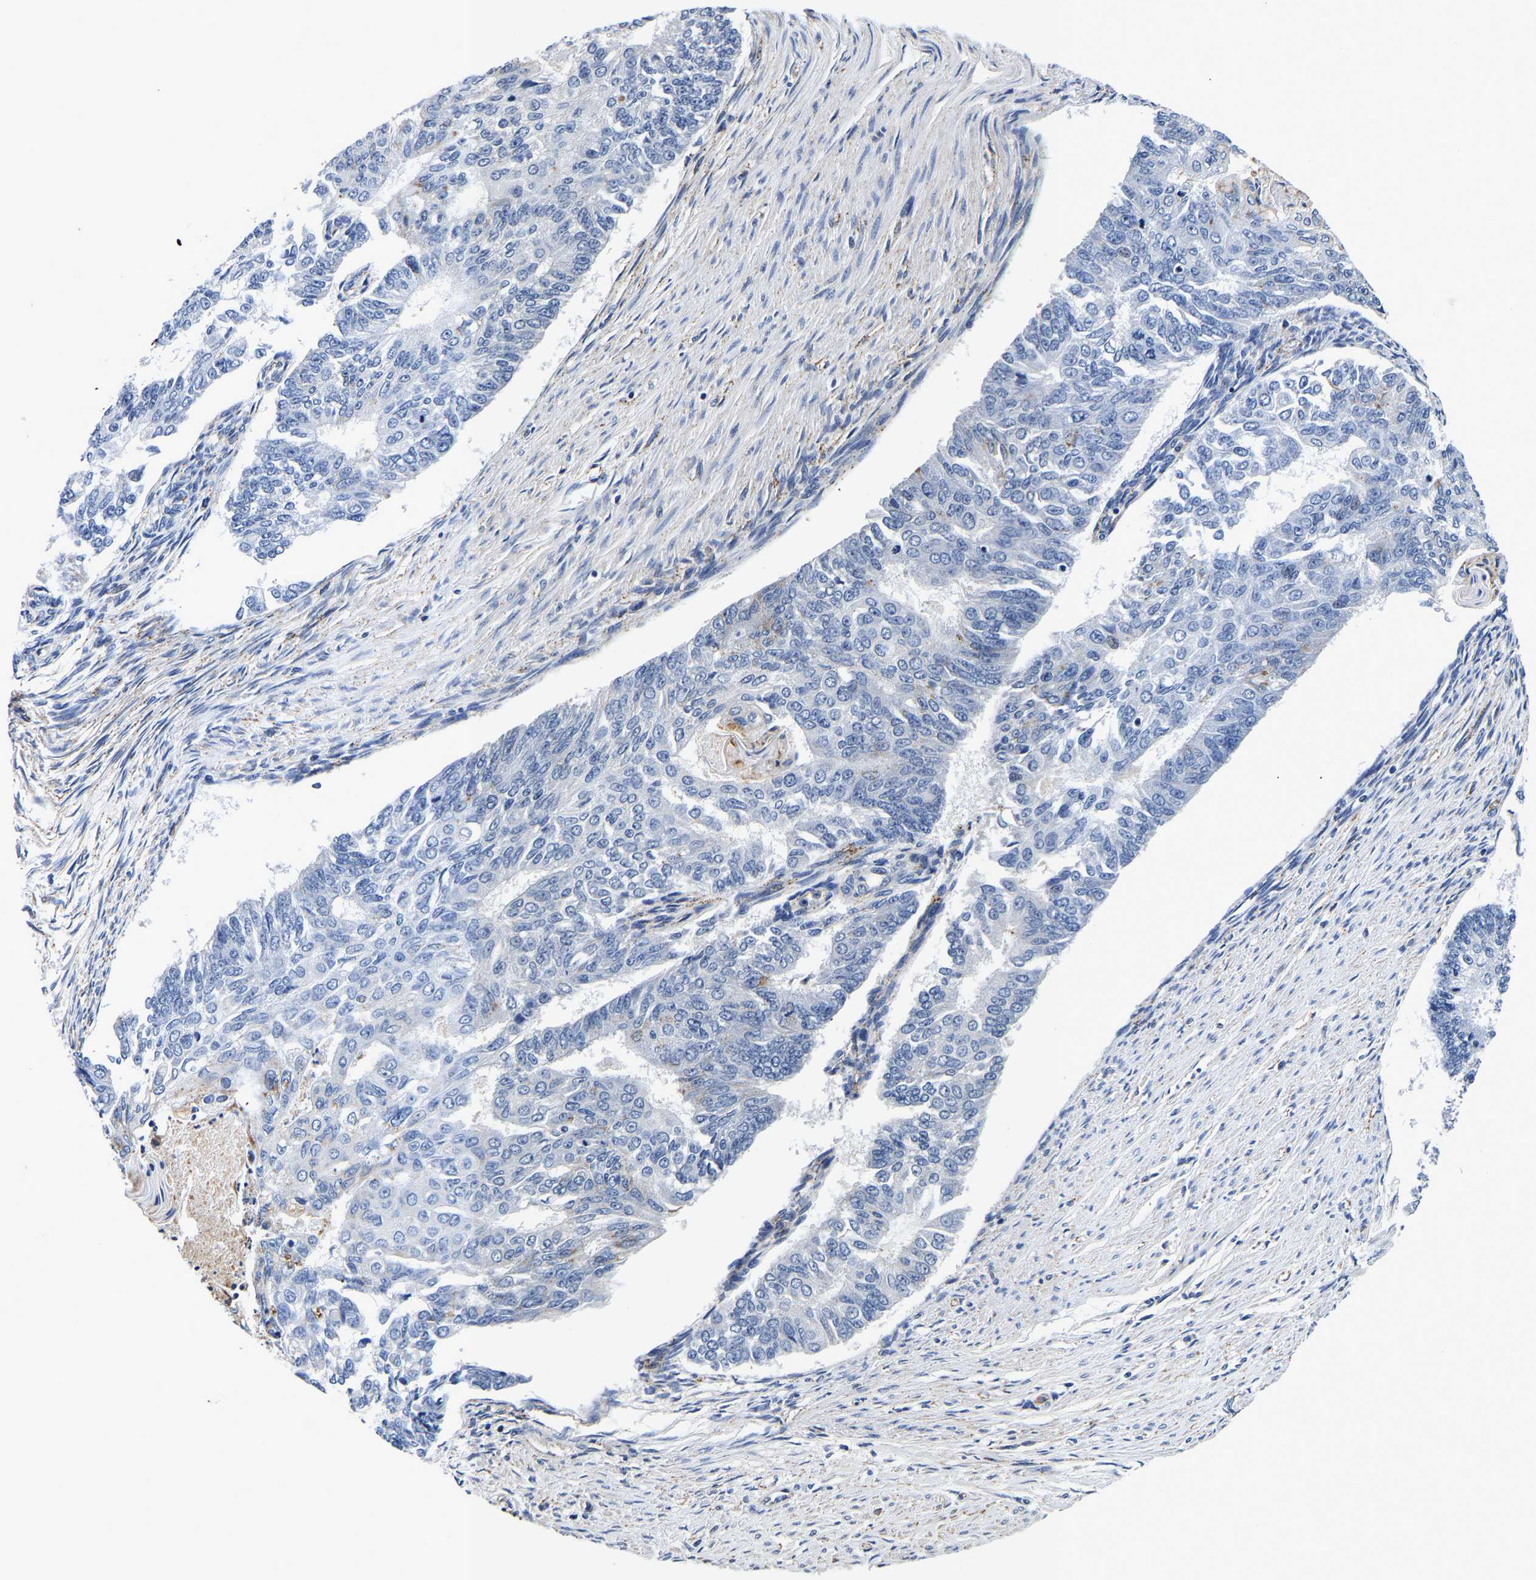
{"staining": {"intensity": "negative", "quantity": "none", "location": "none"}, "tissue": "endometrial cancer", "cell_type": "Tumor cells", "image_type": "cancer", "snomed": [{"axis": "morphology", "description": "Adenocarcinoma, NOS"}, {"axis": "topography", "description": "Endometrium"}], "caption": "This is an IHC micrograph of endometrial adenocarcinoma. There is no positivity in tumor cells.", "gene": "GRN", "patient": {"sex": "female", "age": 32}}